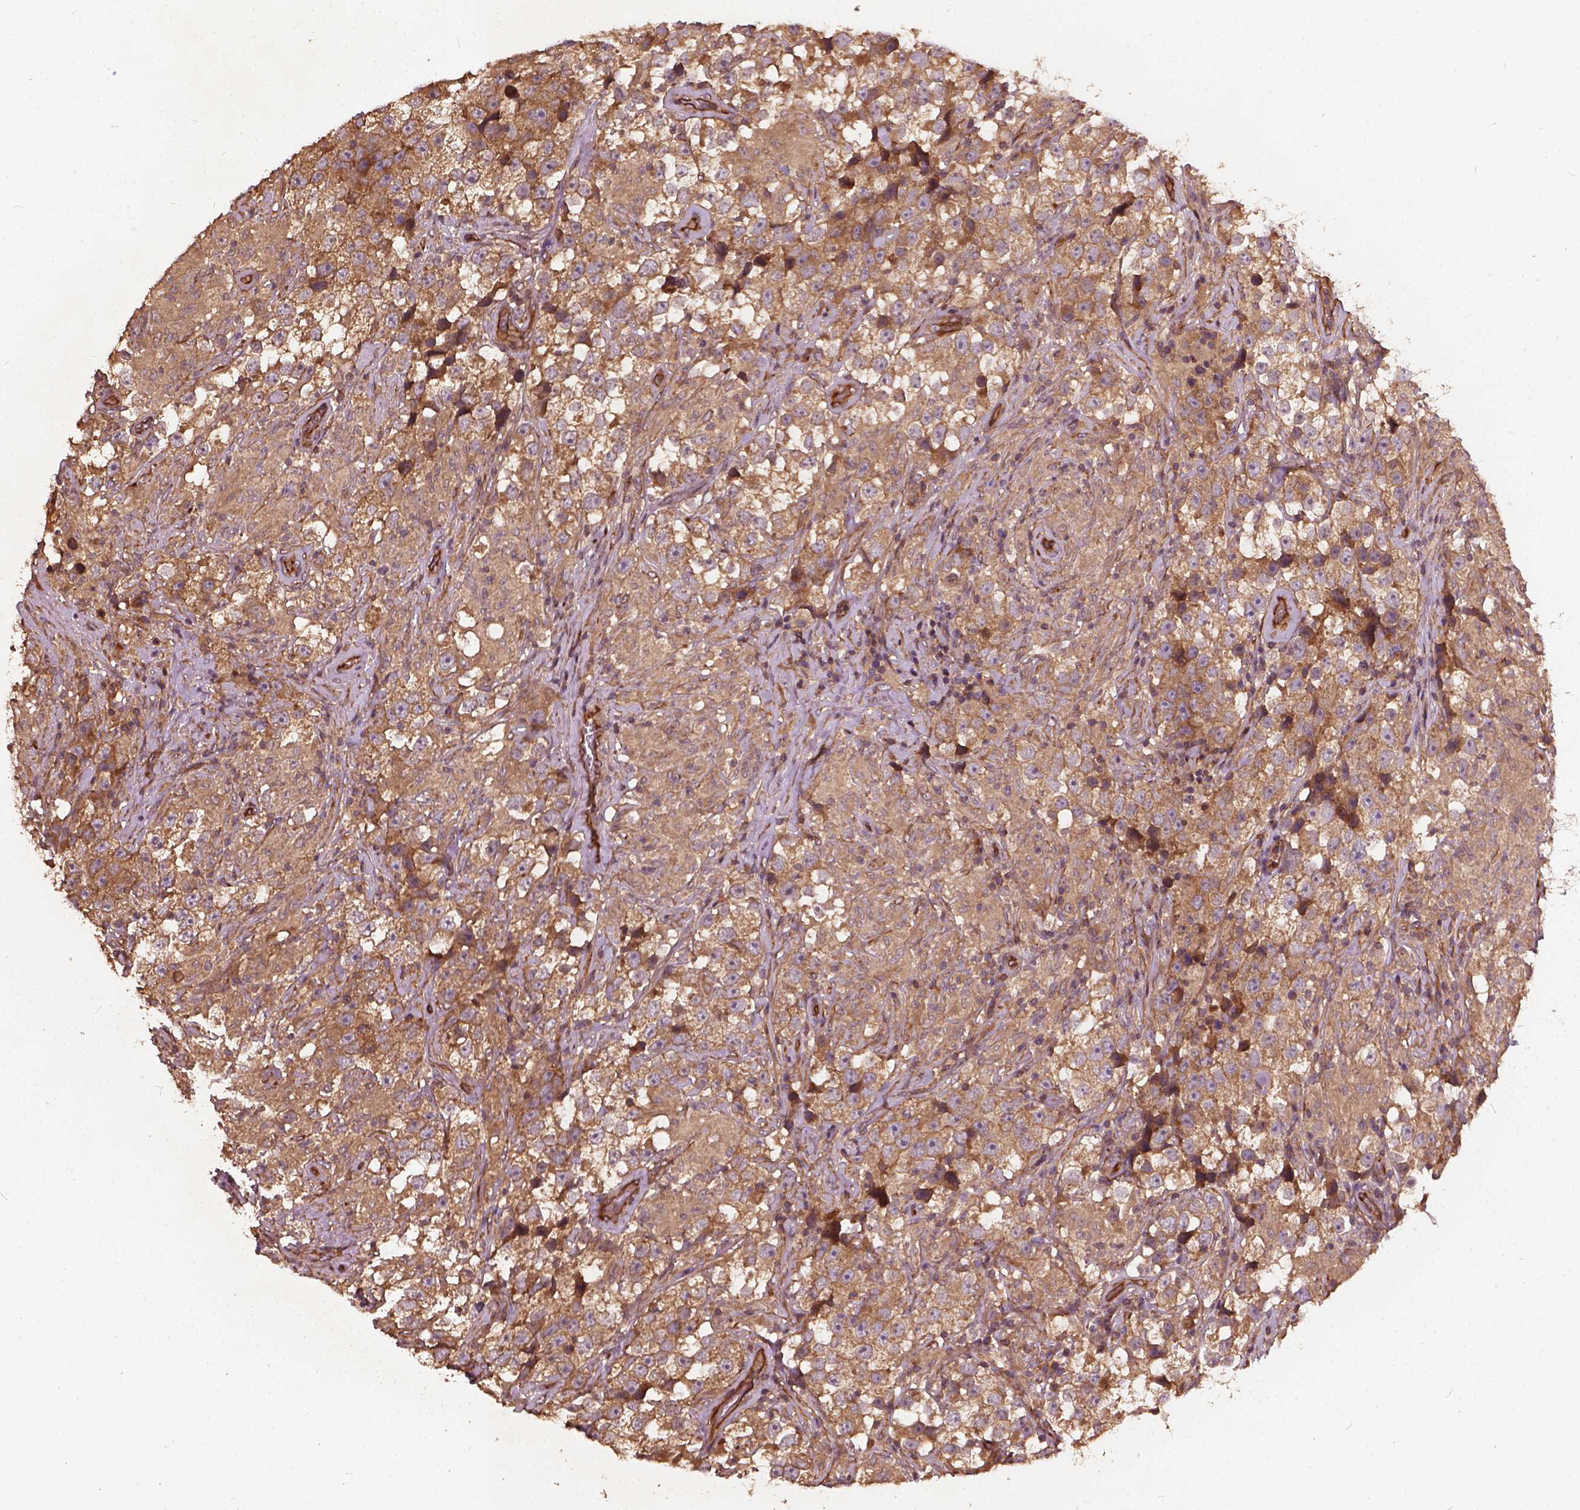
{"staining": {"intensity": "moderate", "quantity": ">75%", "location": "cytoplasmic/membranous"}, "tissue": "testis cancer", "cell_type": "Tumor cells", "image_type": "cancer", "snomed": [{"axis": "morphology", "description": "Seminoma, NOS"}, {"axis": "topography", "description": "Testis"}], "caption": "Protein staining exhibits moderate cytoplasmic/membranous positivity in about >75% of tumor cells in testis cancer. The protein is shown in brown color, while the nuclei are stained blue.", "gene": "UBXN2A", "patient": {"sex": "male", "age": 46}}